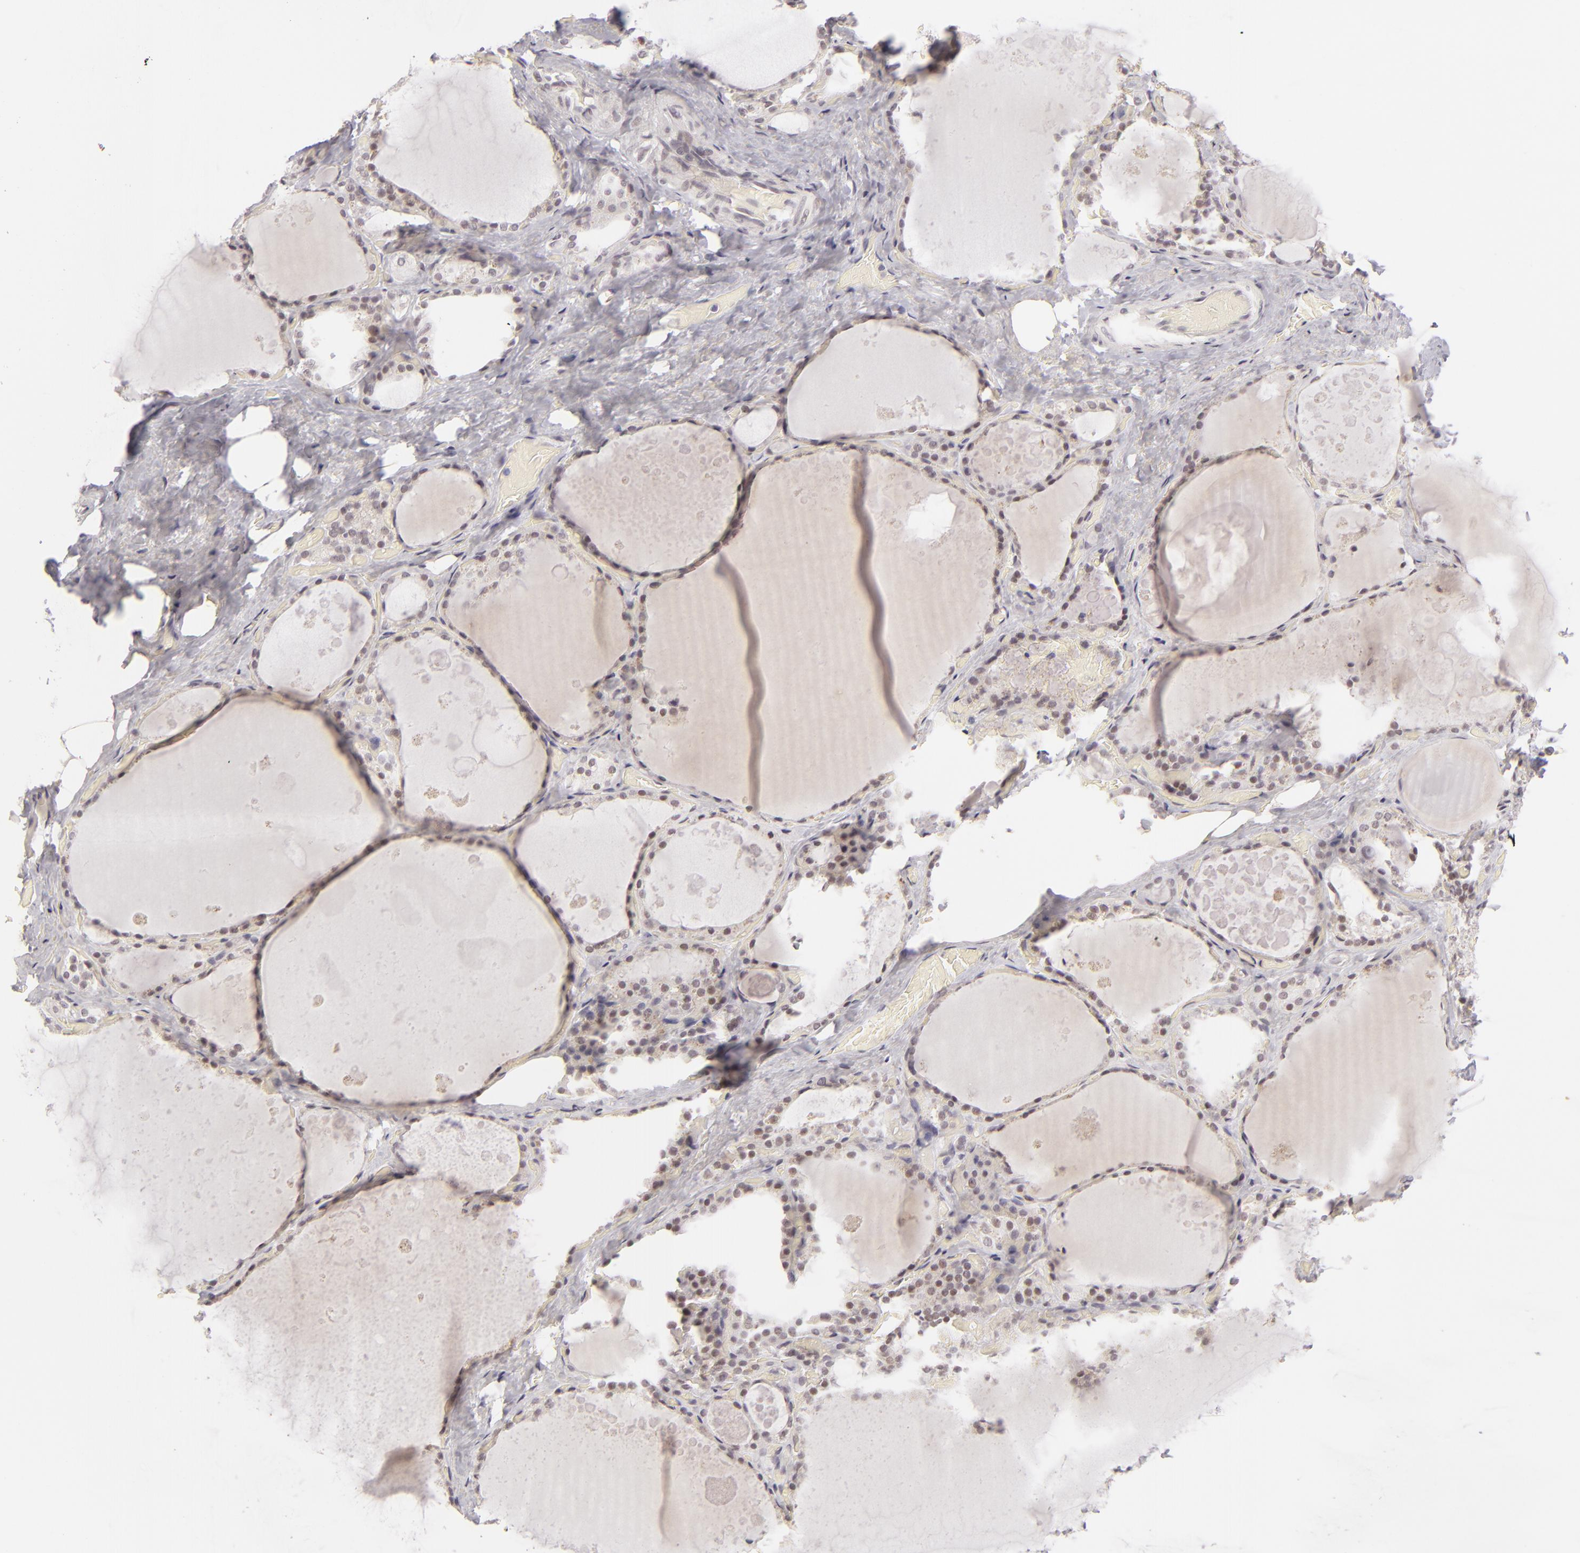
{"staining": {"intensity": "weak", "quantity": "<25%", "location": "nuclear"}, "tissue": "thyroid gland", "cell_type": "Glandular cells", "image_type": "normal", "snomed": [{"axis": "morphology", "description": "Normal tissue, NOS"}, {"axis": "topography", "description": "Thyroid gland"}], "caption": "This is an immunohistochemistry (IHC) histopathology image of benign human thyroid gland. There is no expression in glandular cells.", "gene": "SIX1", "patient": {"sex": "male", "age": 61}}